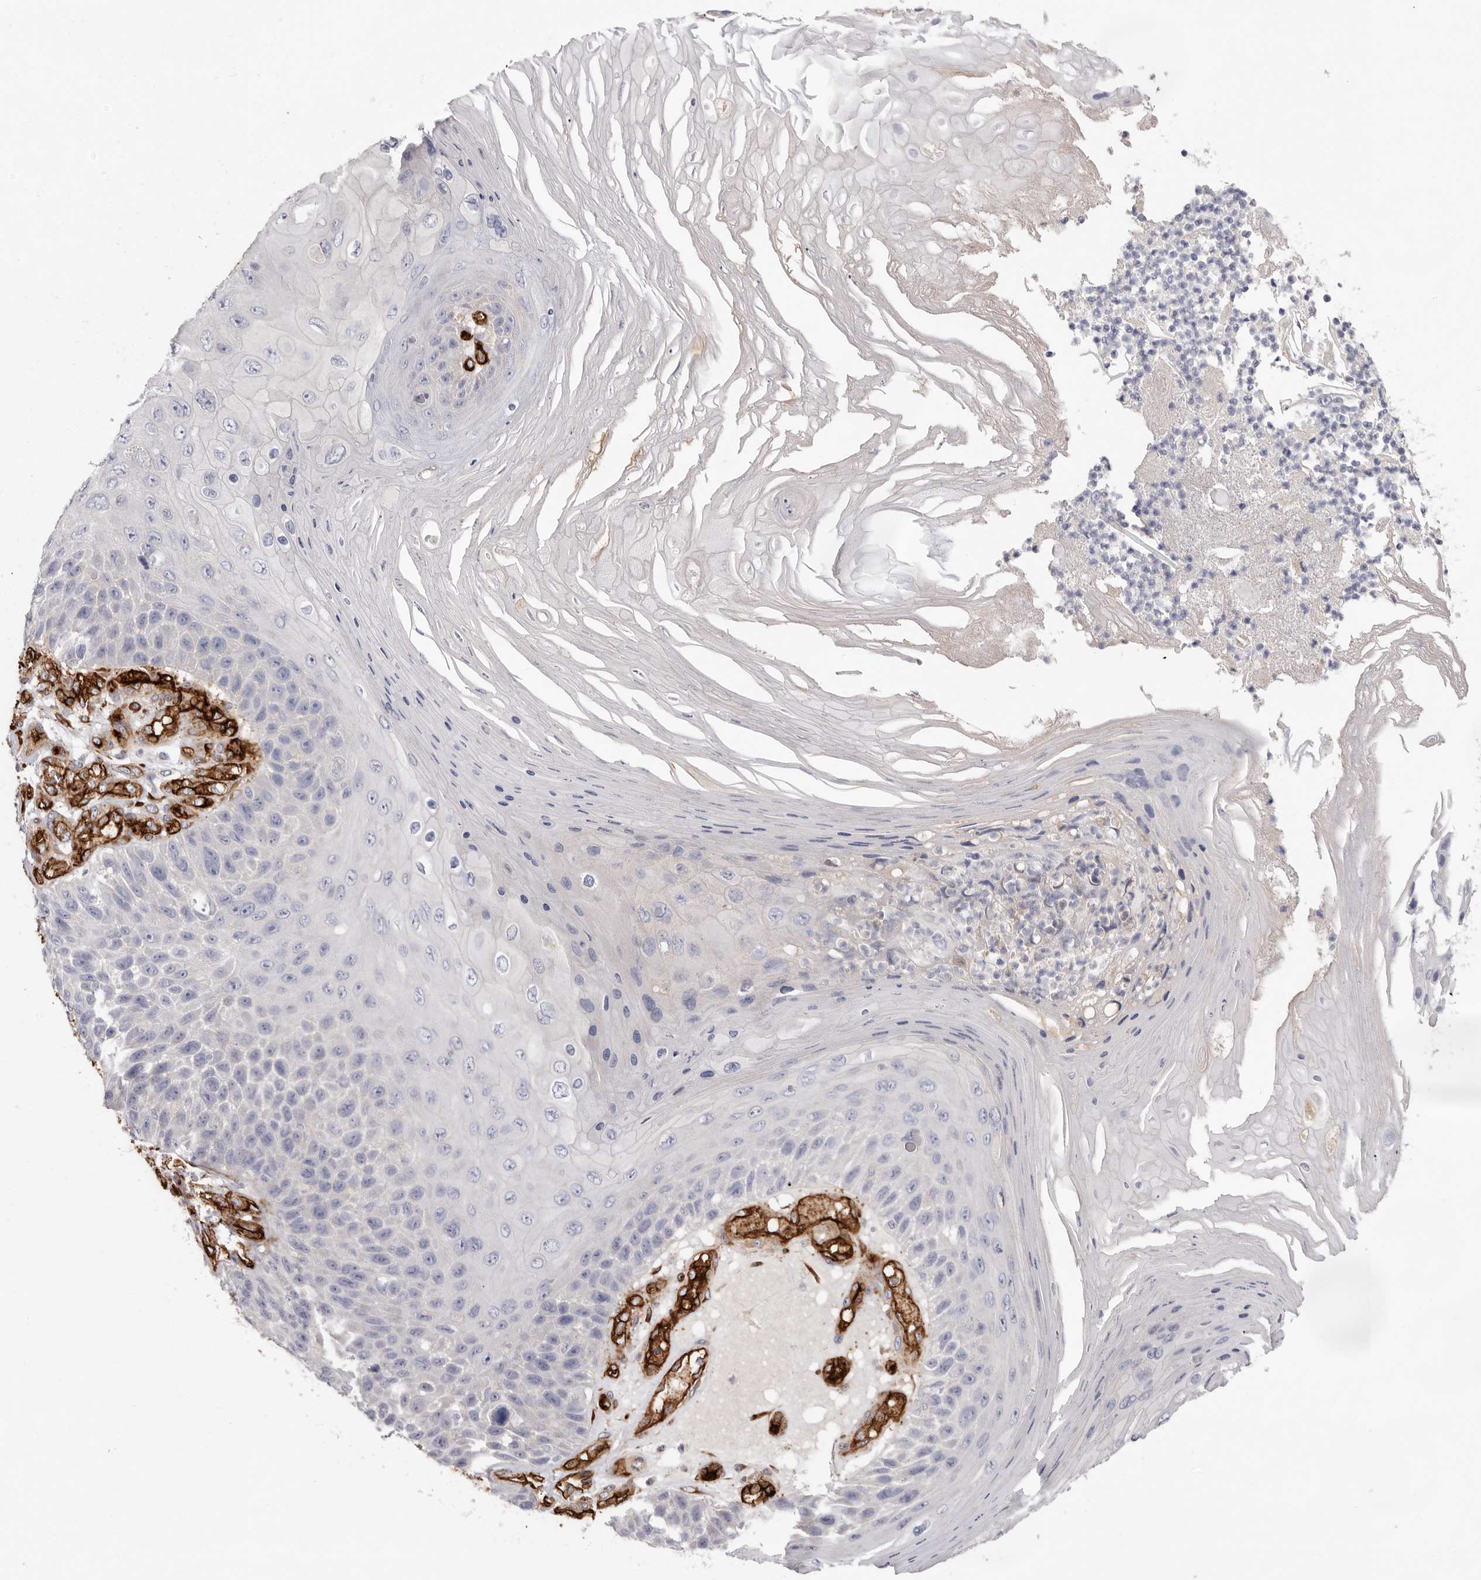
{"staining": {"intensity": "negative", "quantity": "none", "location": "none"}, "tissue": "skin cancer", "cell_type": "Tumor cells", "image_type": "cancer", "snomed": [{"axis": "morphology", "description": "Squamous cell carcinoma, NOS"}, {"axis": "topography", "description": "Skin"}], "caption": "IHC photomicrograph of squamous cell carcinoma (skin) stained for a protein (brown), which exhibits no staining in tumor cells.", "gene": "LRRC66", "patient": {"sex": "female", "age": 88}}